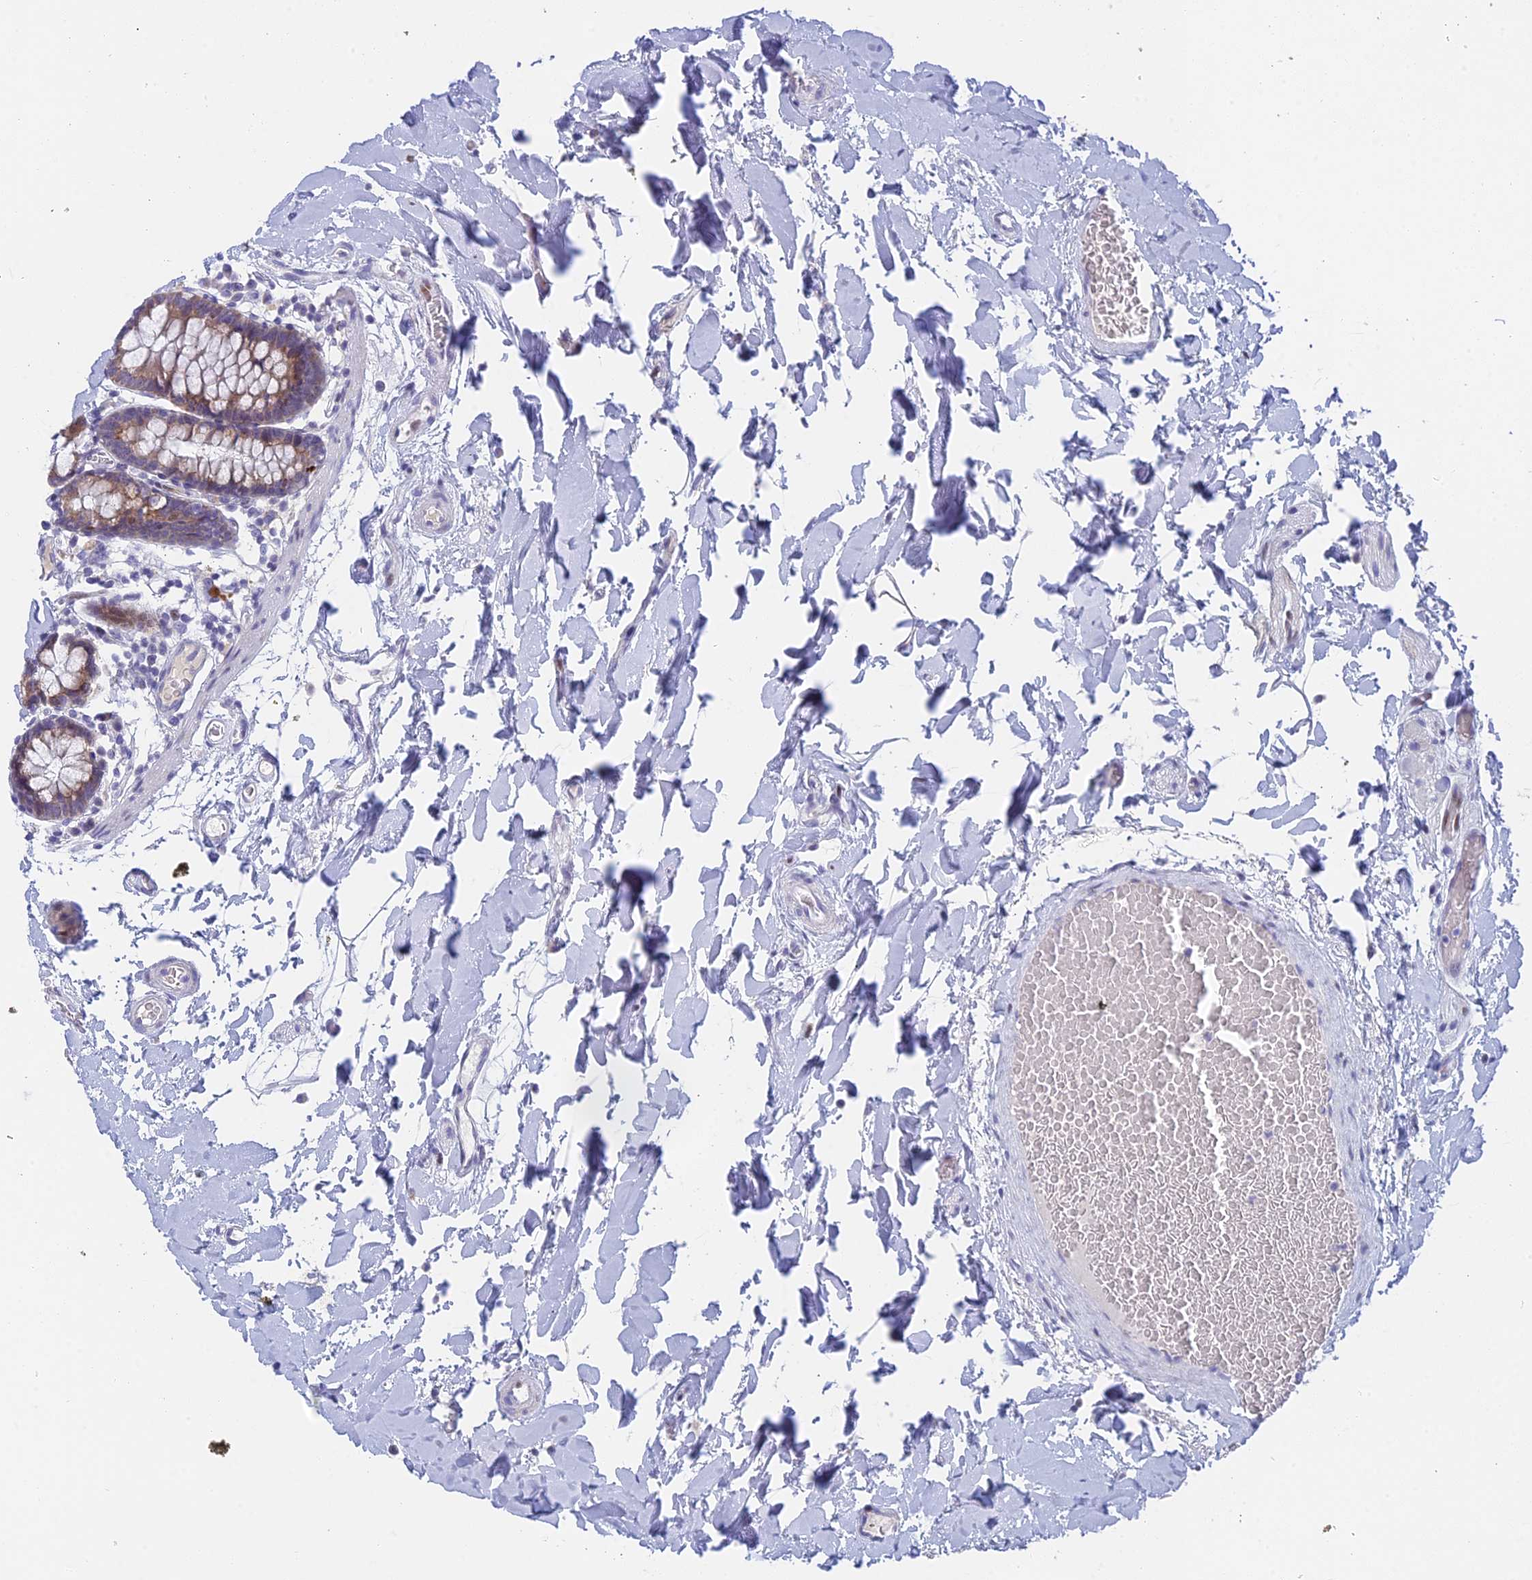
{"staining": {"intensity": "negative", "quantity": "none", "location": "none"}, "tissue": "colon", "cell_type": "Endothelial cells", "image_type": "normal", "snomed": [{"axis": "morphology", "description": "Normal tissue, NOS"}, {"axis": "topography", "description": "Colon"}], "caption": "High magnification brightfield microscopy of unremarkable colon stained with DAB (3,3'-diaminobenzidine) (brown) and counterstained with hematoxylin (blue): endothelial cells show no significant staining. Brightfield microscopy of immunohistochemistry stained with DAB (brown) and hematoxylin (blue), captured at high magnification.", "gene": "REXO5", "patient": {"sex": "male", "age": 75}}